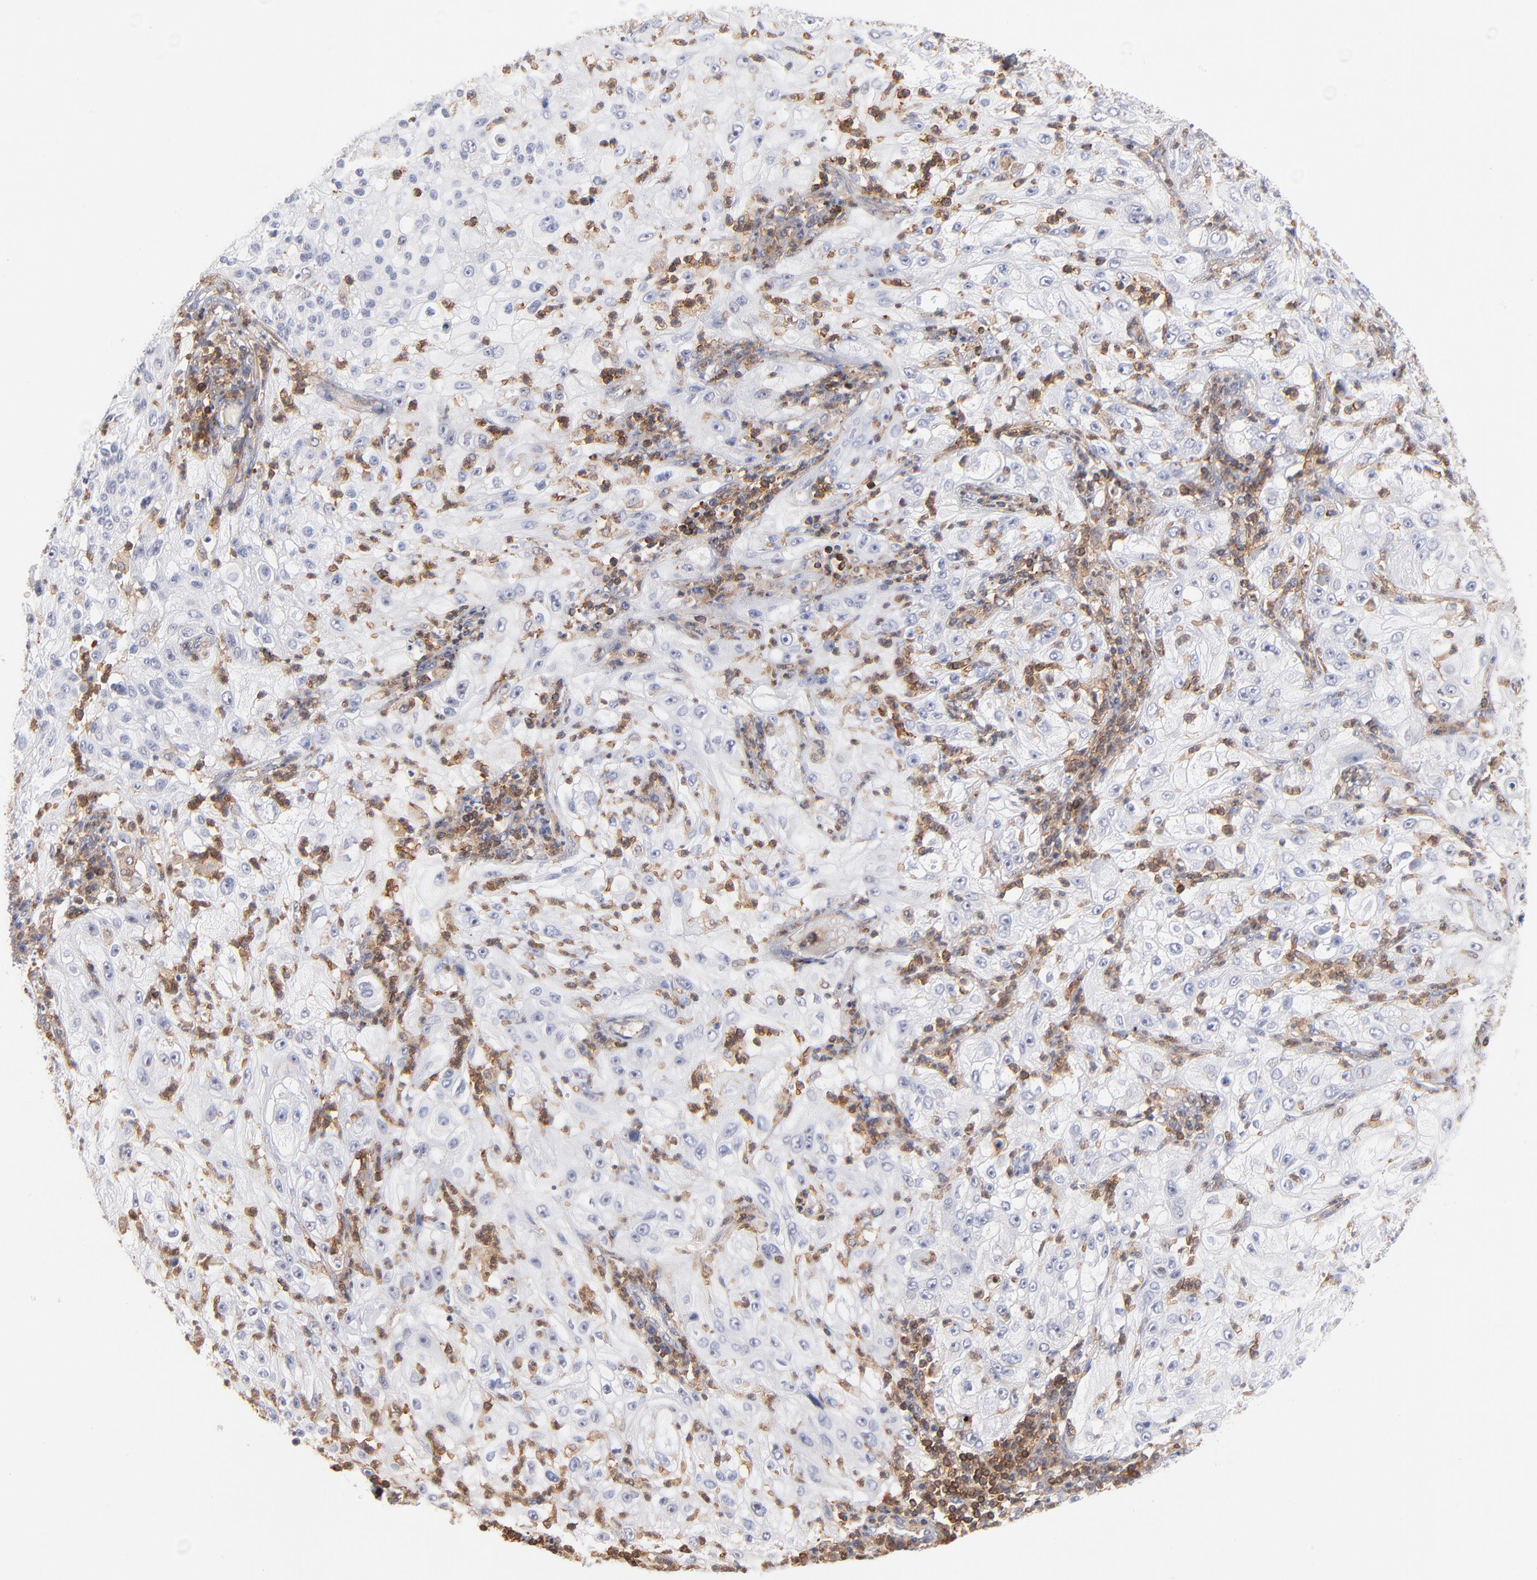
{"staining": {"intensity": "negative", "quantity": "none", "location": "none"}, "tissue": "lung cancer", "cell_type": "Tumor cells", "image_type": "cancer", "snomed": [{"axis": "morphology", "description": "Inflammation, NOS"}, {"axis": "morphology", "description": "Squamous cell carcinoma, NOS"}, {"axis": "topography", "description": "Lymph node"}, {"axis": "topography", "description": "Soft tissue"}, {"axis": "topography", "description": "Lung"}], "caption": "Immunohistochemistry (IHC) micrograph of neoplastic tissue: human squamous cell carcinoma (lung) stained with DAB exhibits no significant protein expression in tumor cells.", "gene": "WIPF1", "patient": {"sex": "male", "age": 66}}